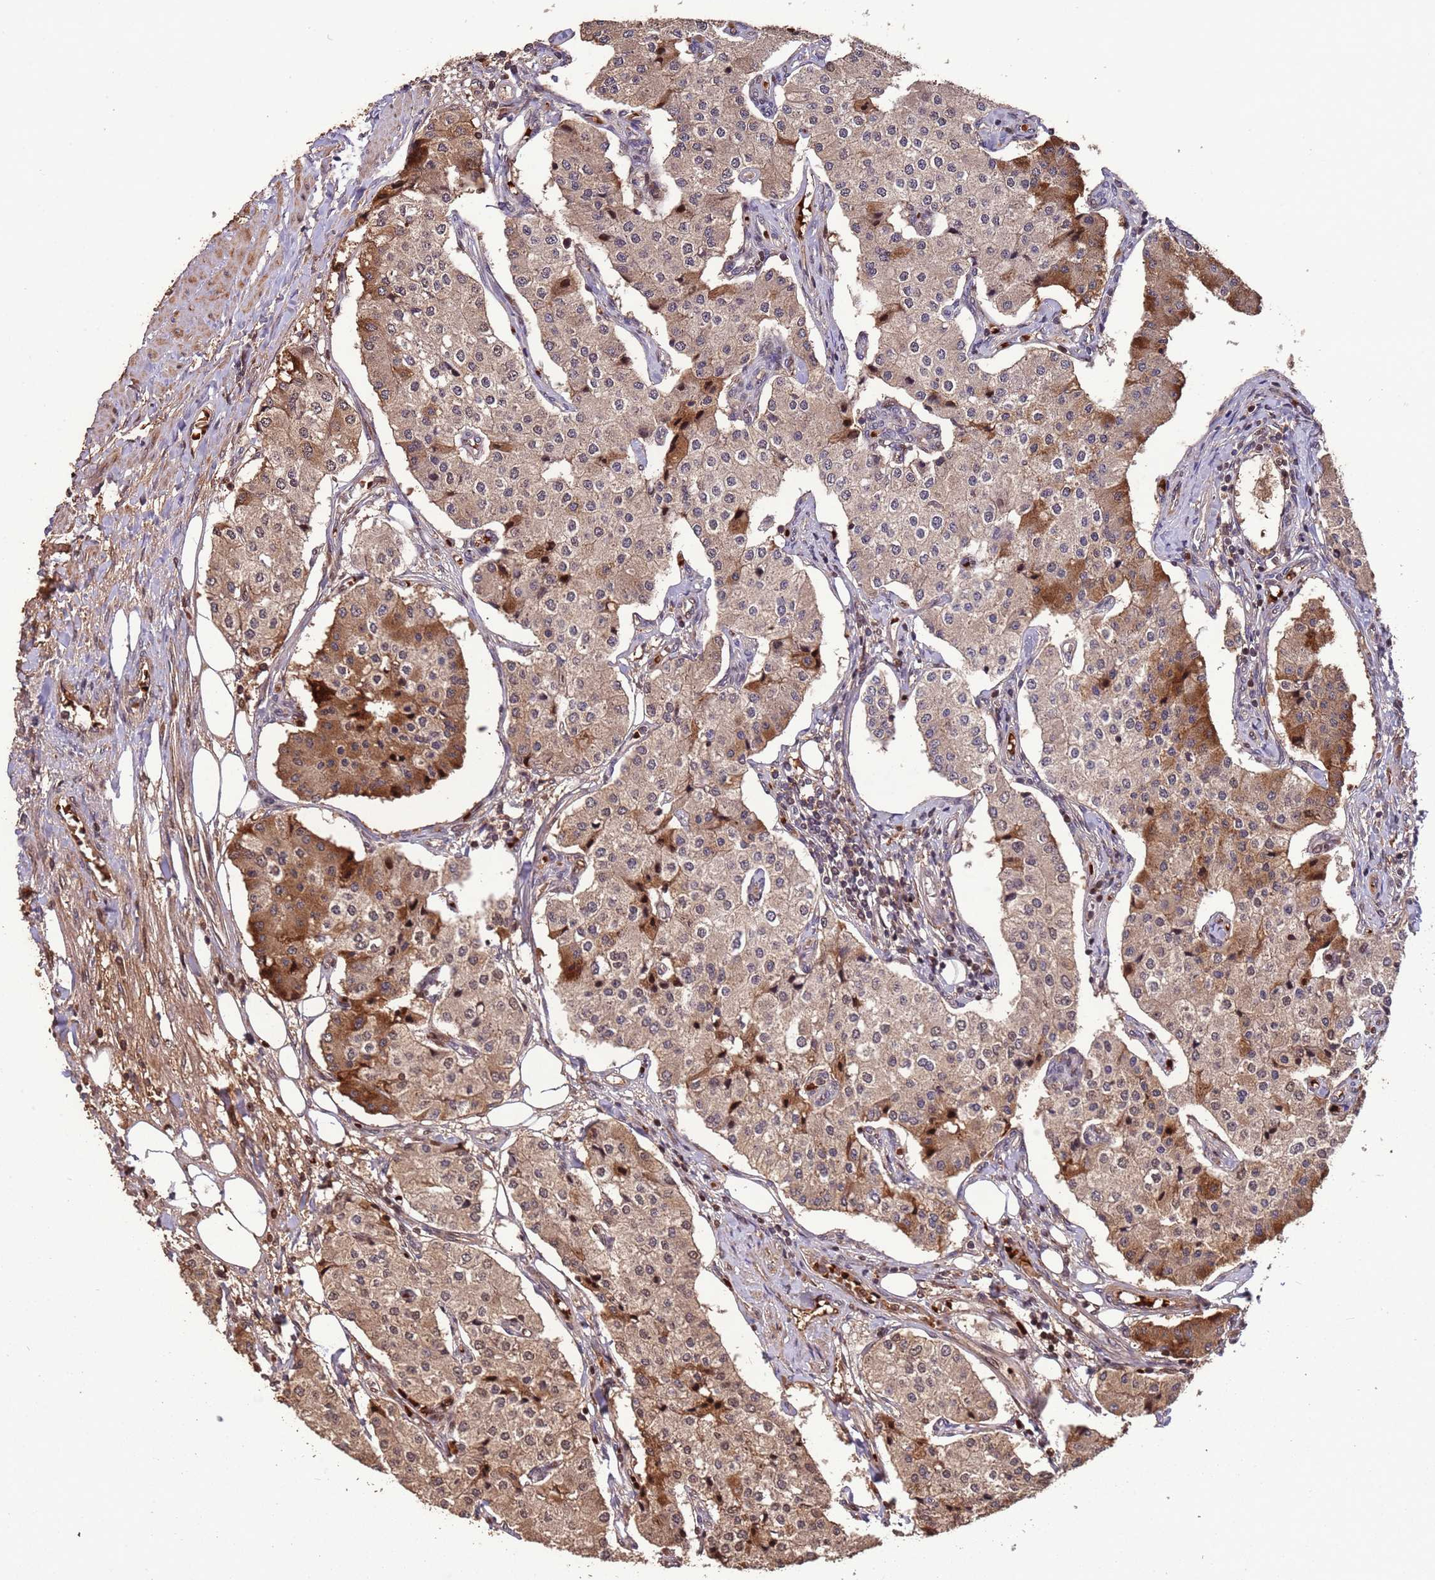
{"staining": {"intensity": "moderate", "quantity": "25%-75%", "location": "cytoplasmic/membranous"}, "tissue": "carcinoid", "cell_type": "Tumor cells", "image_type": "cancer", "snomed": [{"axis": "morphology", "description": "Carcinoid, malignant, NOS"}, {"axis": "topography", "description": "Colon"}], "caption": "The immunohistochemical stain highlights moderate cytoplasmic/membranous positivity in tumor cells of carcinoid (malignant) tissue.", "gene": "CCDC184", "patient": {"sex": "female", "age": 52}}